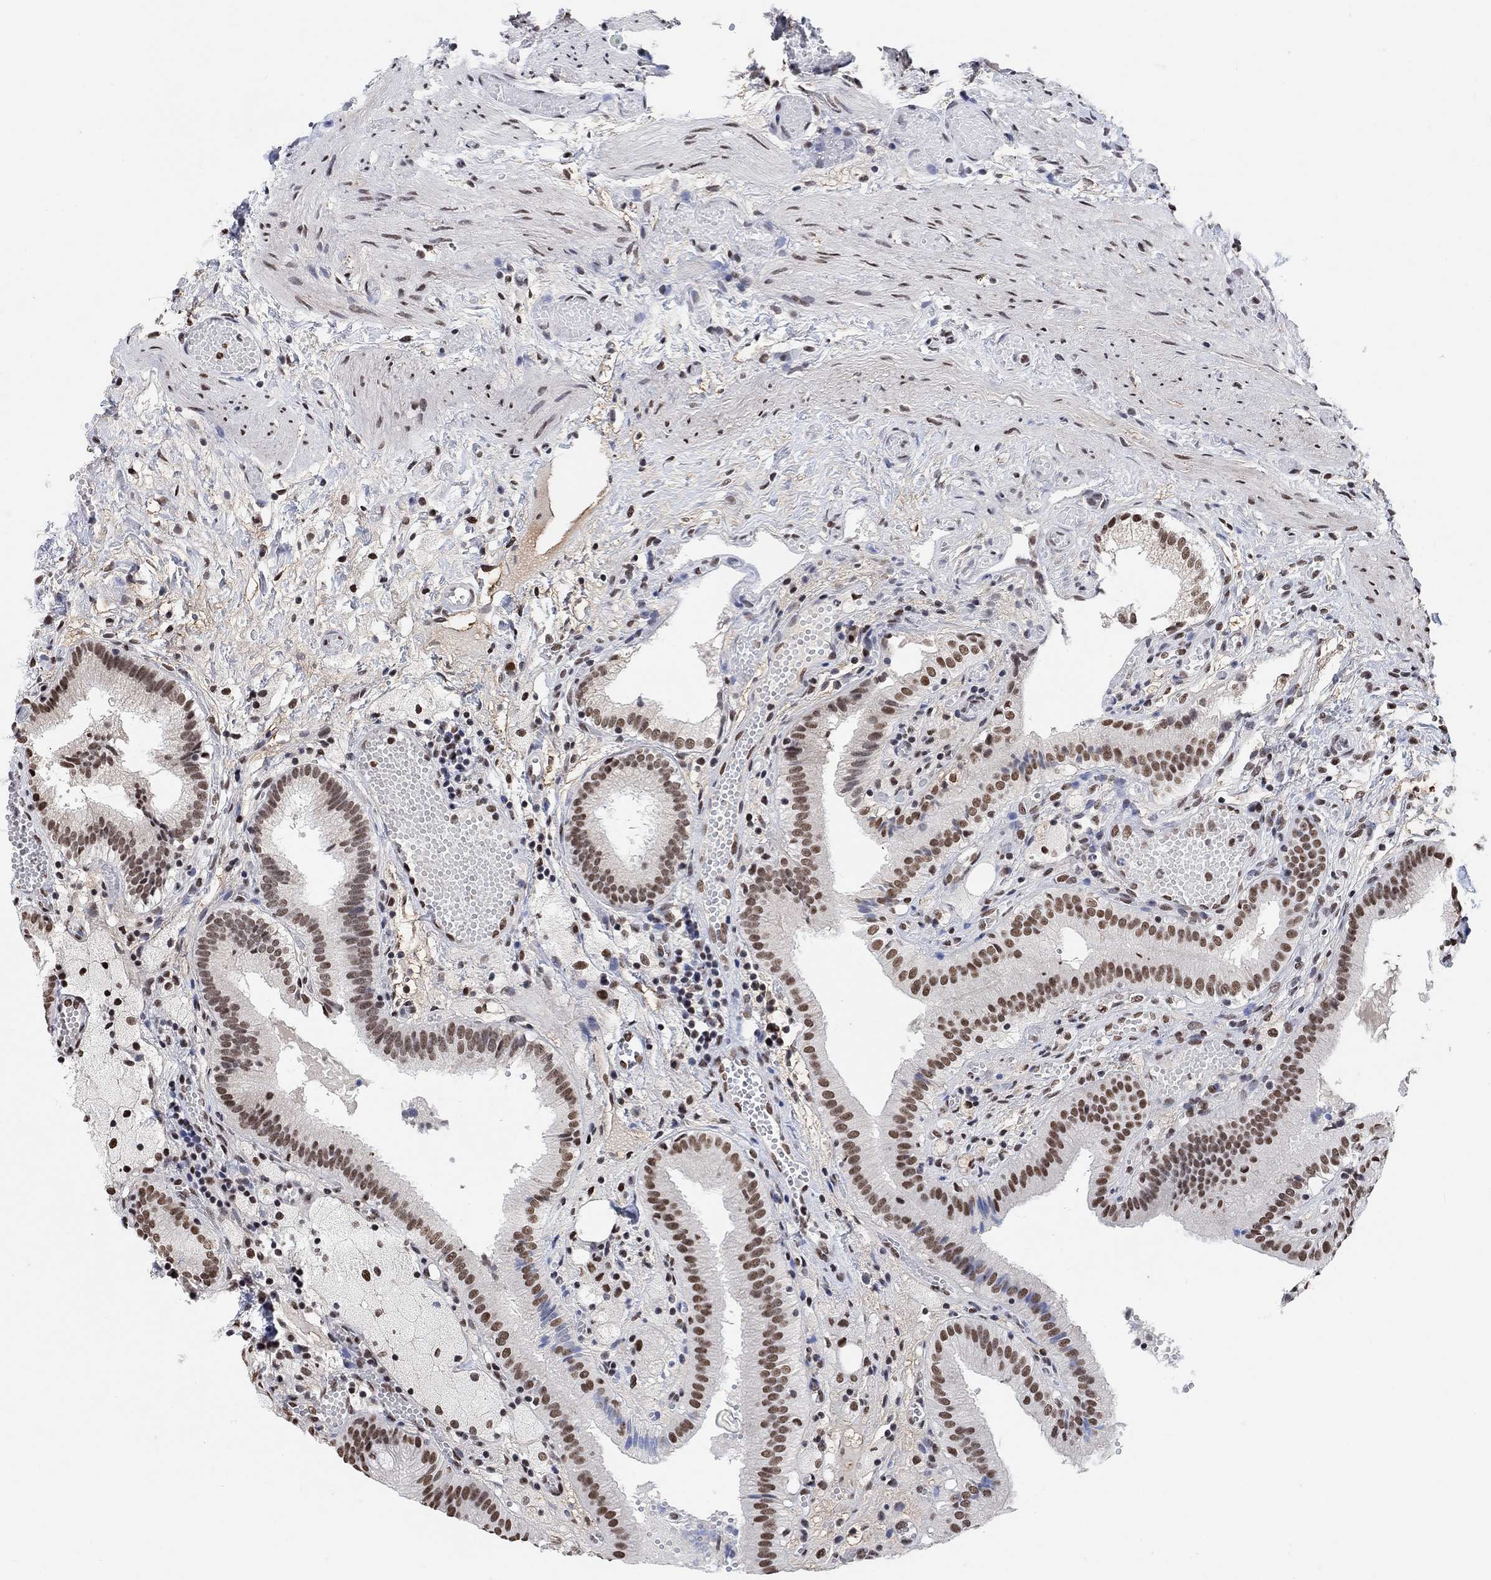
{"staining": {"intensity": "strong", "quantity": ">75%", "location": "nuclear"}, "tissue": "gallbladder", "cell_type": "Glandular cells", "image_type": "normal", "snomed": [{"axis": "morphology", "description": "Normal tissue, NOS"}, {"axis": "topography", "description": "Gallbladder"}], "caption": "Glandular cells demonstrate strong nuclear staining in approximately >75% of cells in unremarkable gallbladder.", "gene": "USP39", "patient": {"sex": "female", "age": 24}}